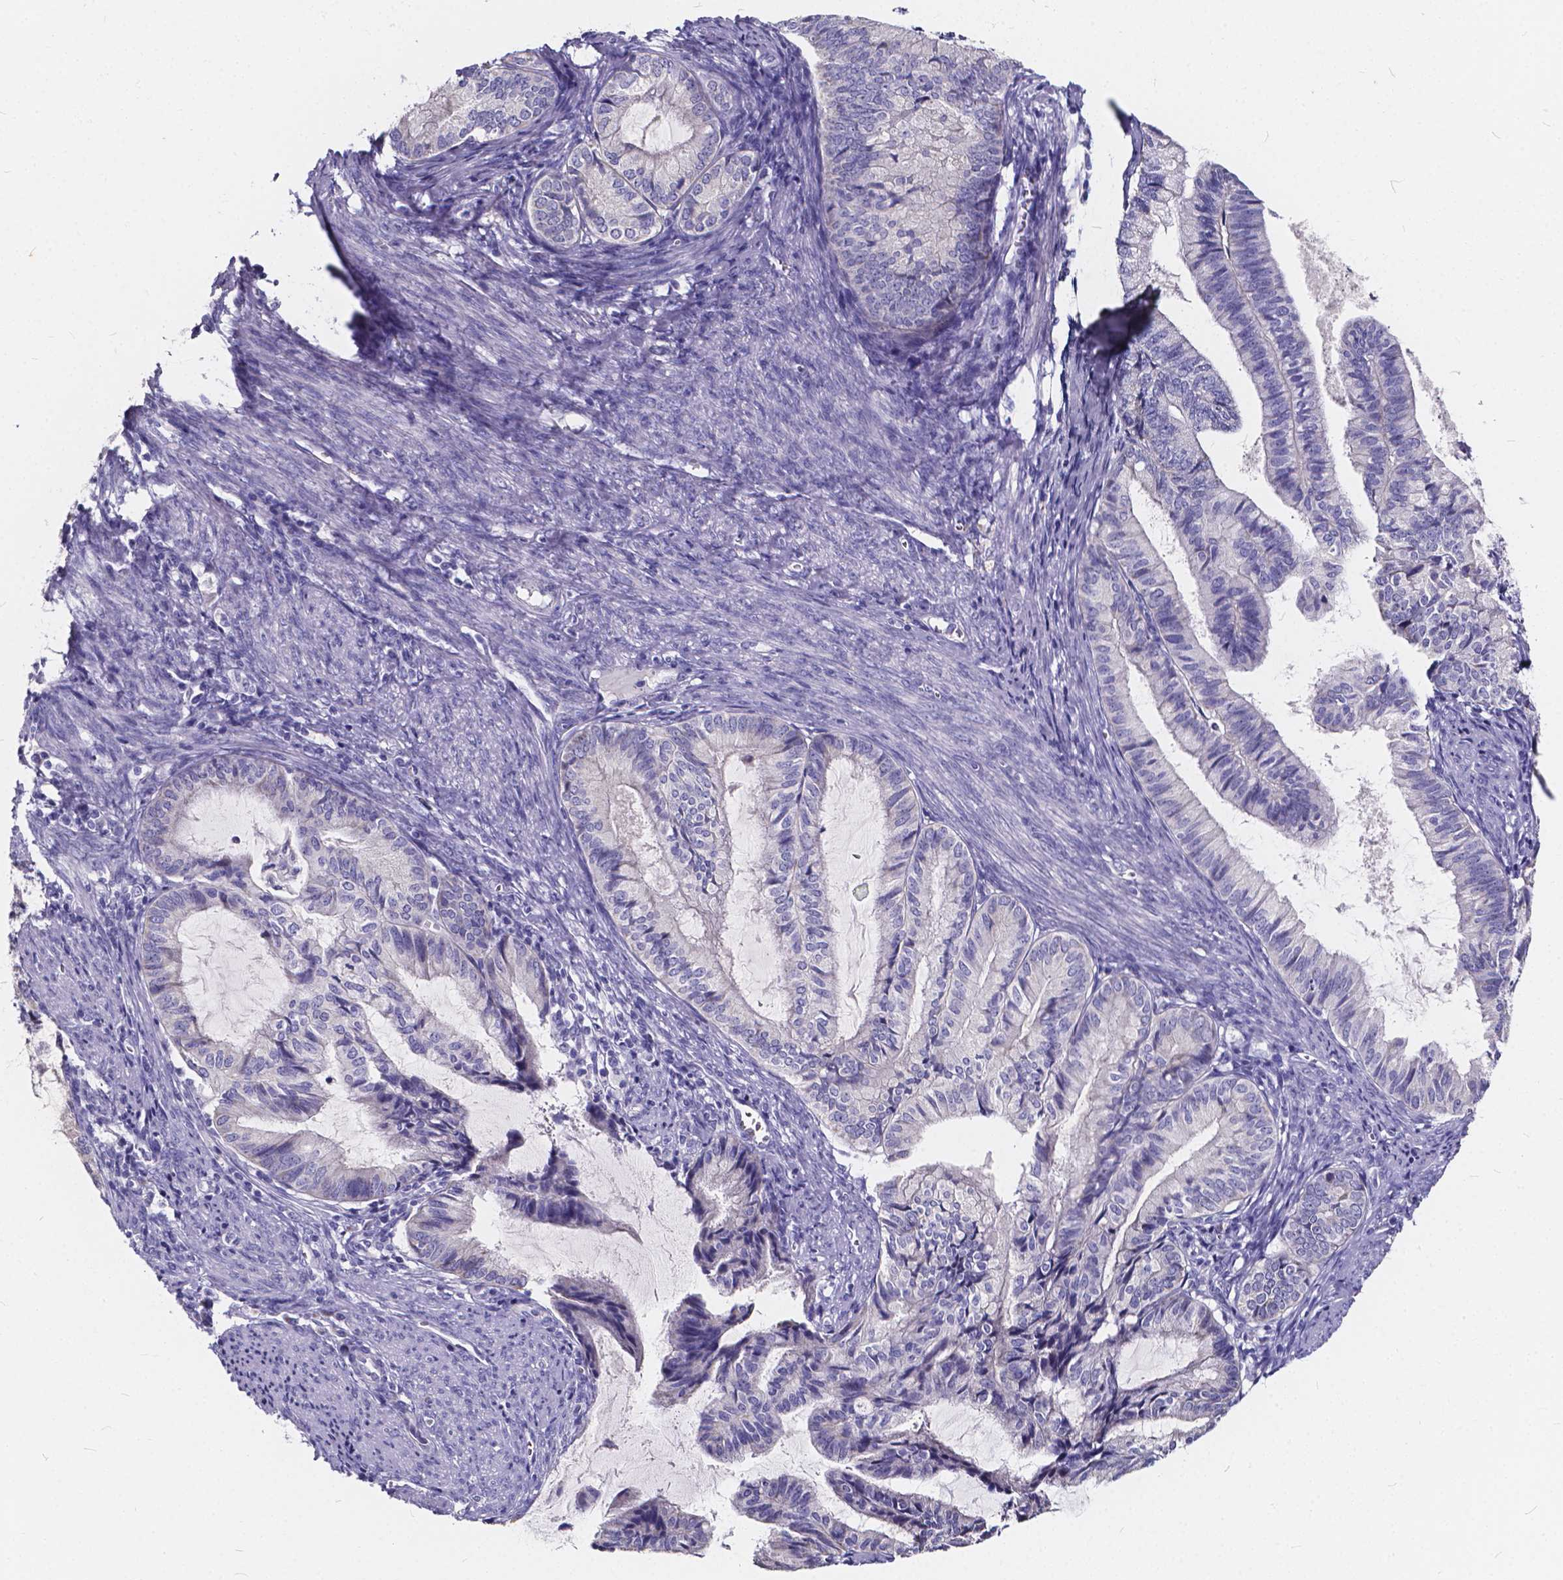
{"staining": {"intensity": "negative", "quantity": "none", "location": "none"}, "tissue": "endometrial cancer", "cell_type": "Tumor cells", "image_type": "cancer", "snomed": [{"axis": "morphology", "description": "Adenocarcinoma, NOS"}, {"axis": "topography", "description": "Endometrium"}], "caption": "A high-resolution histopathology image shows IHC staining of adenocarcinoma (endometrial), which reveals no significant staining in tumor cells.", "gene": "SPEF2", "patient": {"sex": "female", "age": 86}}